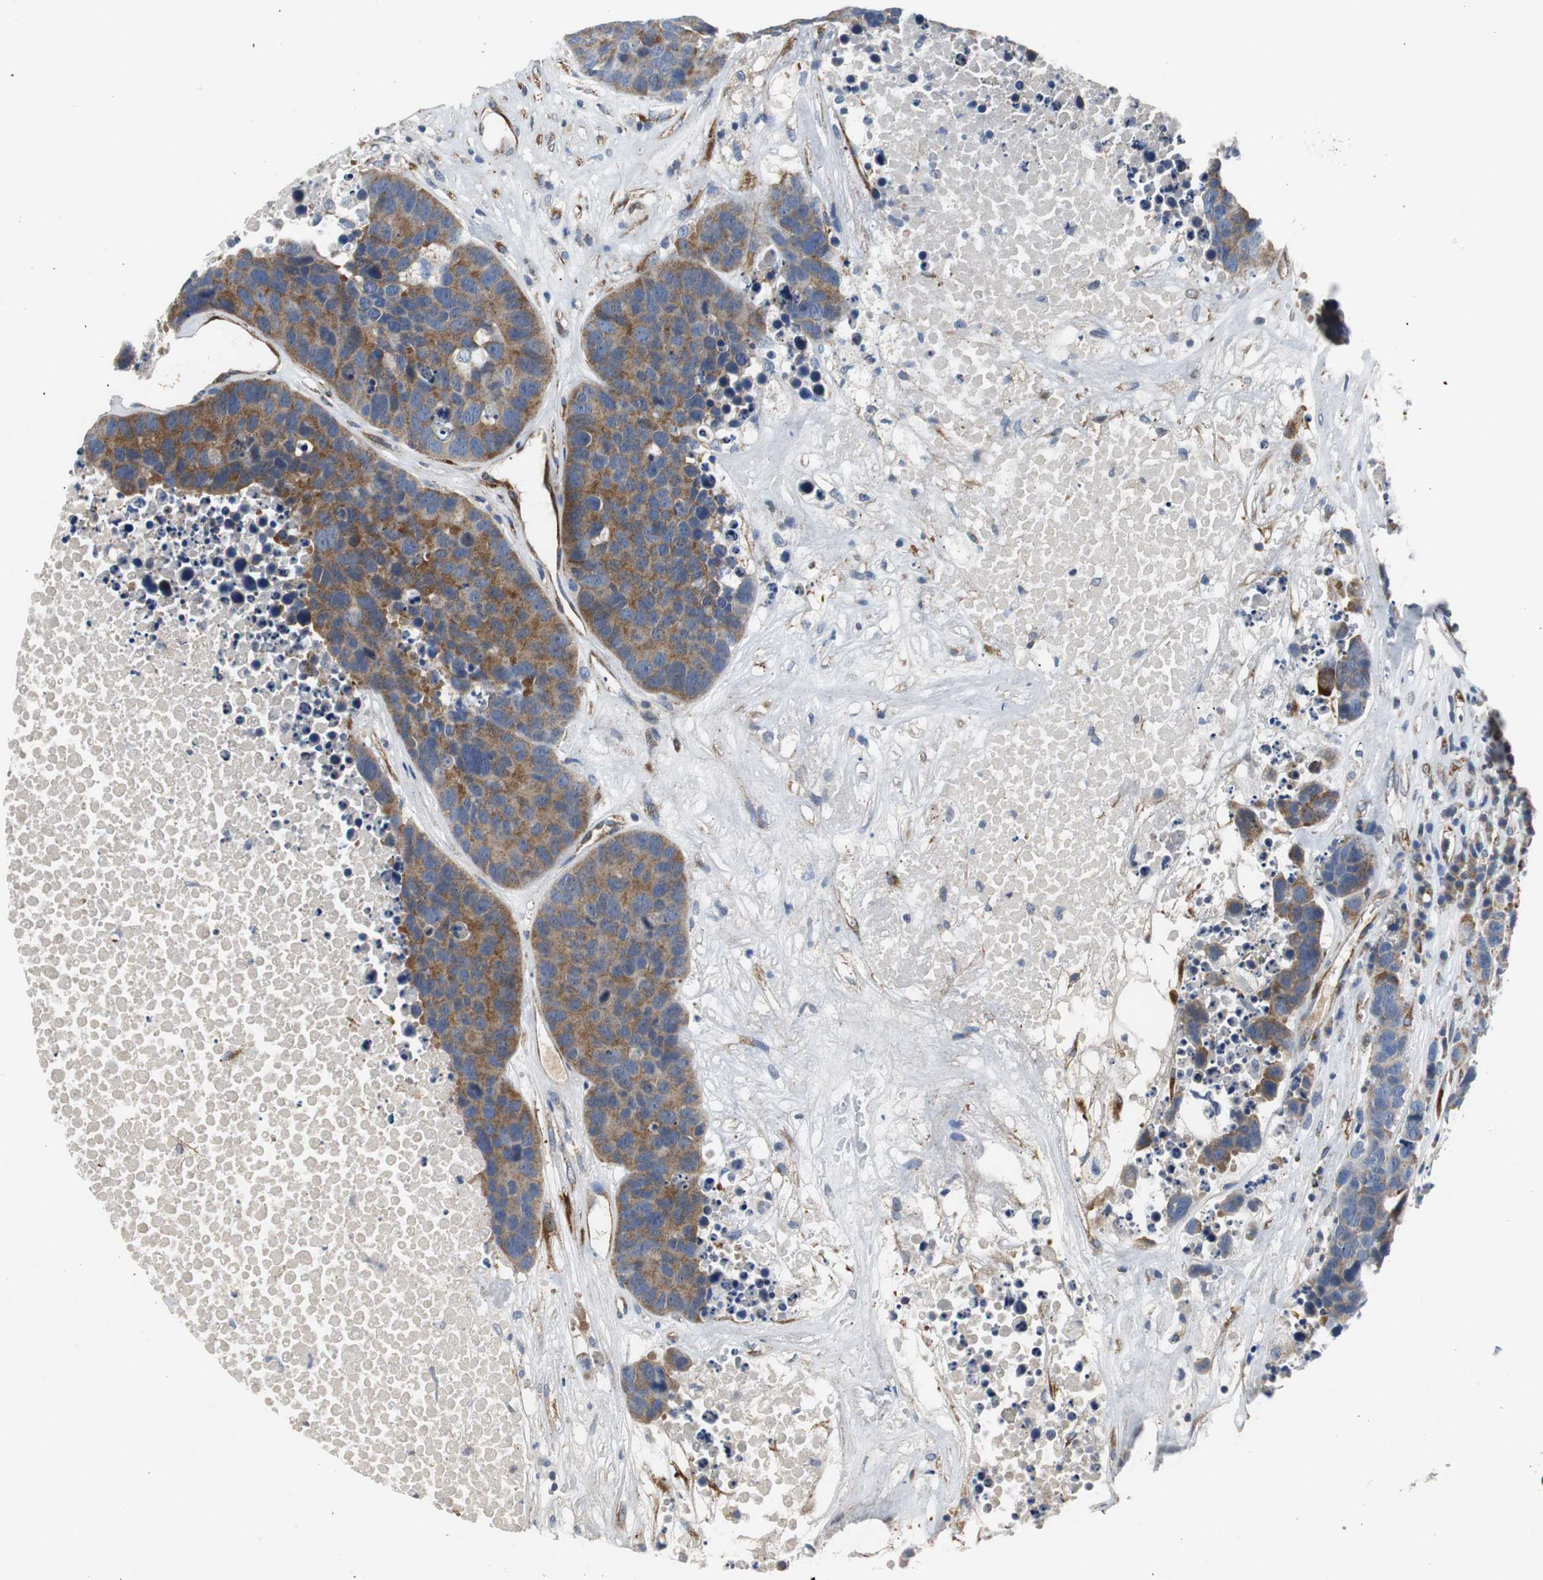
{"staining": {"intensity": "weak", "quantity": ">75%", "location": "cytoplasmic/membranous"}, "tissue": "carcinoid", "cell_type": "Tumor cells", "image_type": "cancer", "snomed": [{"axis": "morphology", "description": "Carcinoid, malignant, NOS"}, {"axis": "topography", "description": "Lung"}], "caption": "This histopathology image displays carcinoid (malignant) stained with immunohistochemistry (IHC) to label a protein in brown. The cytoplasmic/membranous of tumor cells show weak positivity for the protein. Nuclei are counter-stained blue.", "gene": "ISCU", "patient": {"sex": "male", "age": 60}}